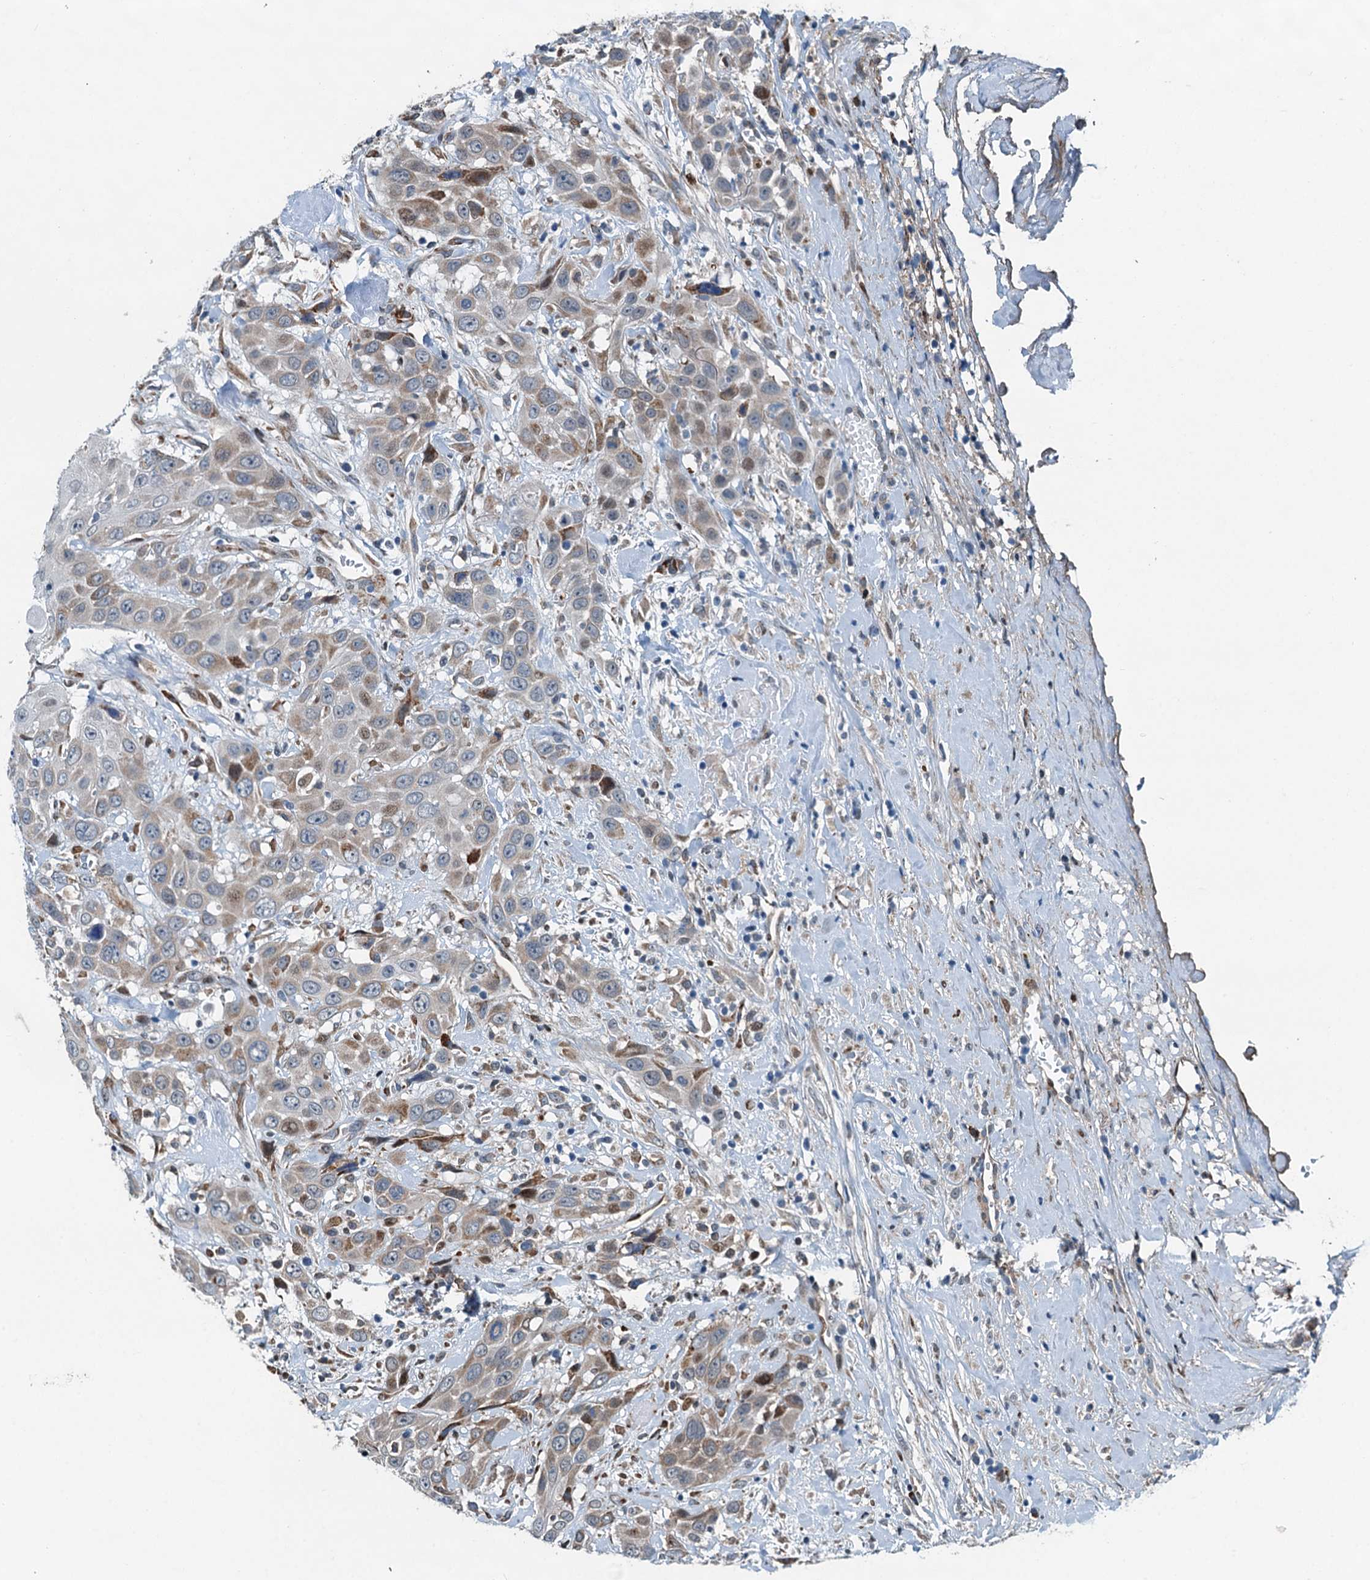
{"staining": {"intensity": "moderate", "quantity": "25%-75%", "location": "cytoplasmic/membranous"}, "tissue": "head and neck cancer", "cell_type": "Tumor cells", "image_type": "cancer", "snomed": [{"axis": "morphology", "description": "Squamous cell carcinoma, NOS"}, {"axis": "topography", "description": "Head-Neck"}], "caption": "Tumor cells display medium levels of moderate cytoplasmic/membranous expression in about 25%-75% of cells in human squamous cell carcinoma (head and neck).", "gene": "TAMALIN", "patient": {"sex": "male", "age": 81}}